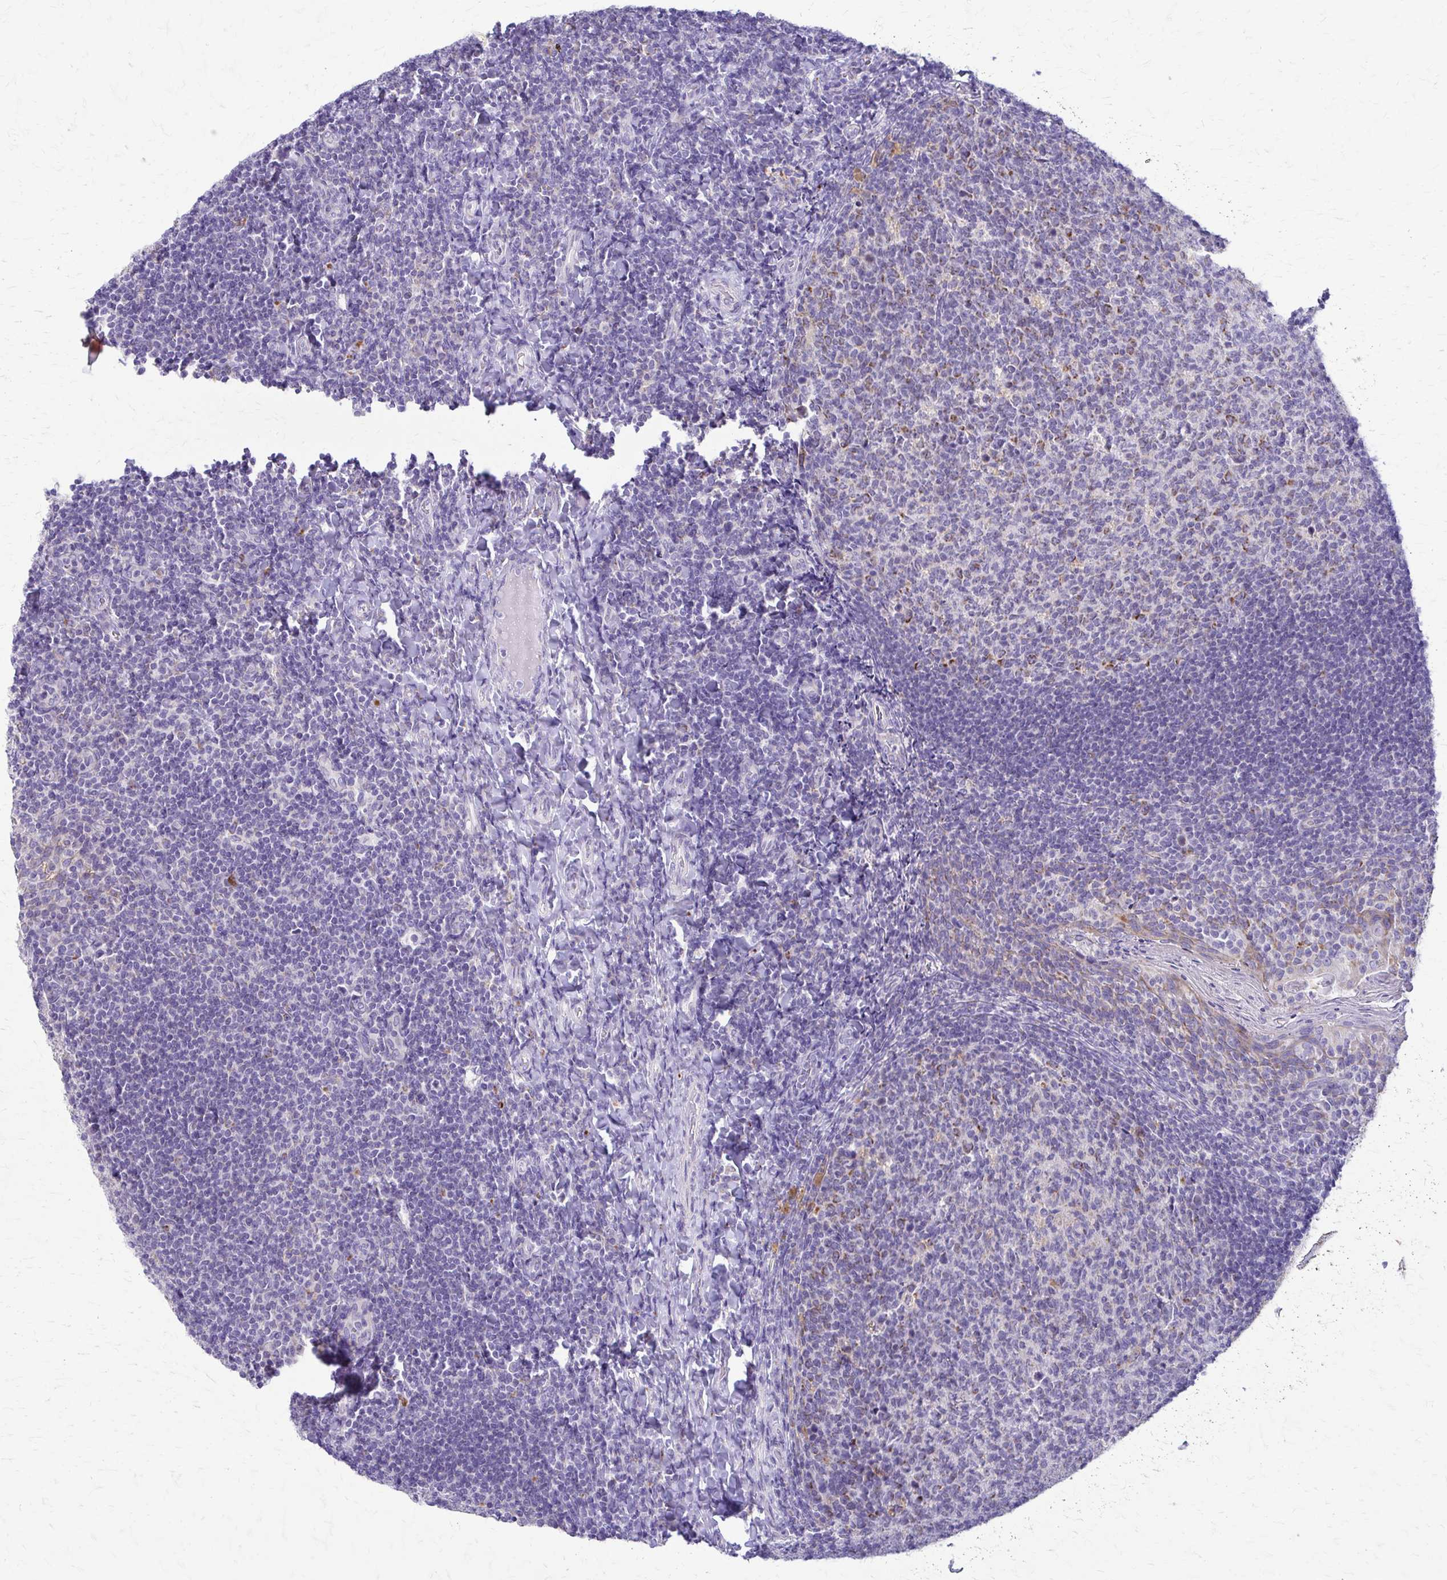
{"staining": {"intensity": "moderate", "quantity": "<25%", "location": "cytoplasmic/membranous"}, "tissue": "tonsil", "cell_type": "Germinal center cells", "image_type": "normal", "snomed": [{"axis": "morphology", "description": "Normal tissue, NOS"}, {"axis": "topography", "description": "Tonsil"}], "caption": "Immunohistochemistry micrograph of normal tonsil: tonsil stained using immunohistochemistry (IHC) displays low levels of moderate protein expression localized specifically in the cytoplasmic/membranous of germinal center cells, appearing as a cytoplasmic/membranous brown color.", "gene": "SAMD13", "patient": {"sex": "female", "age": 10}}